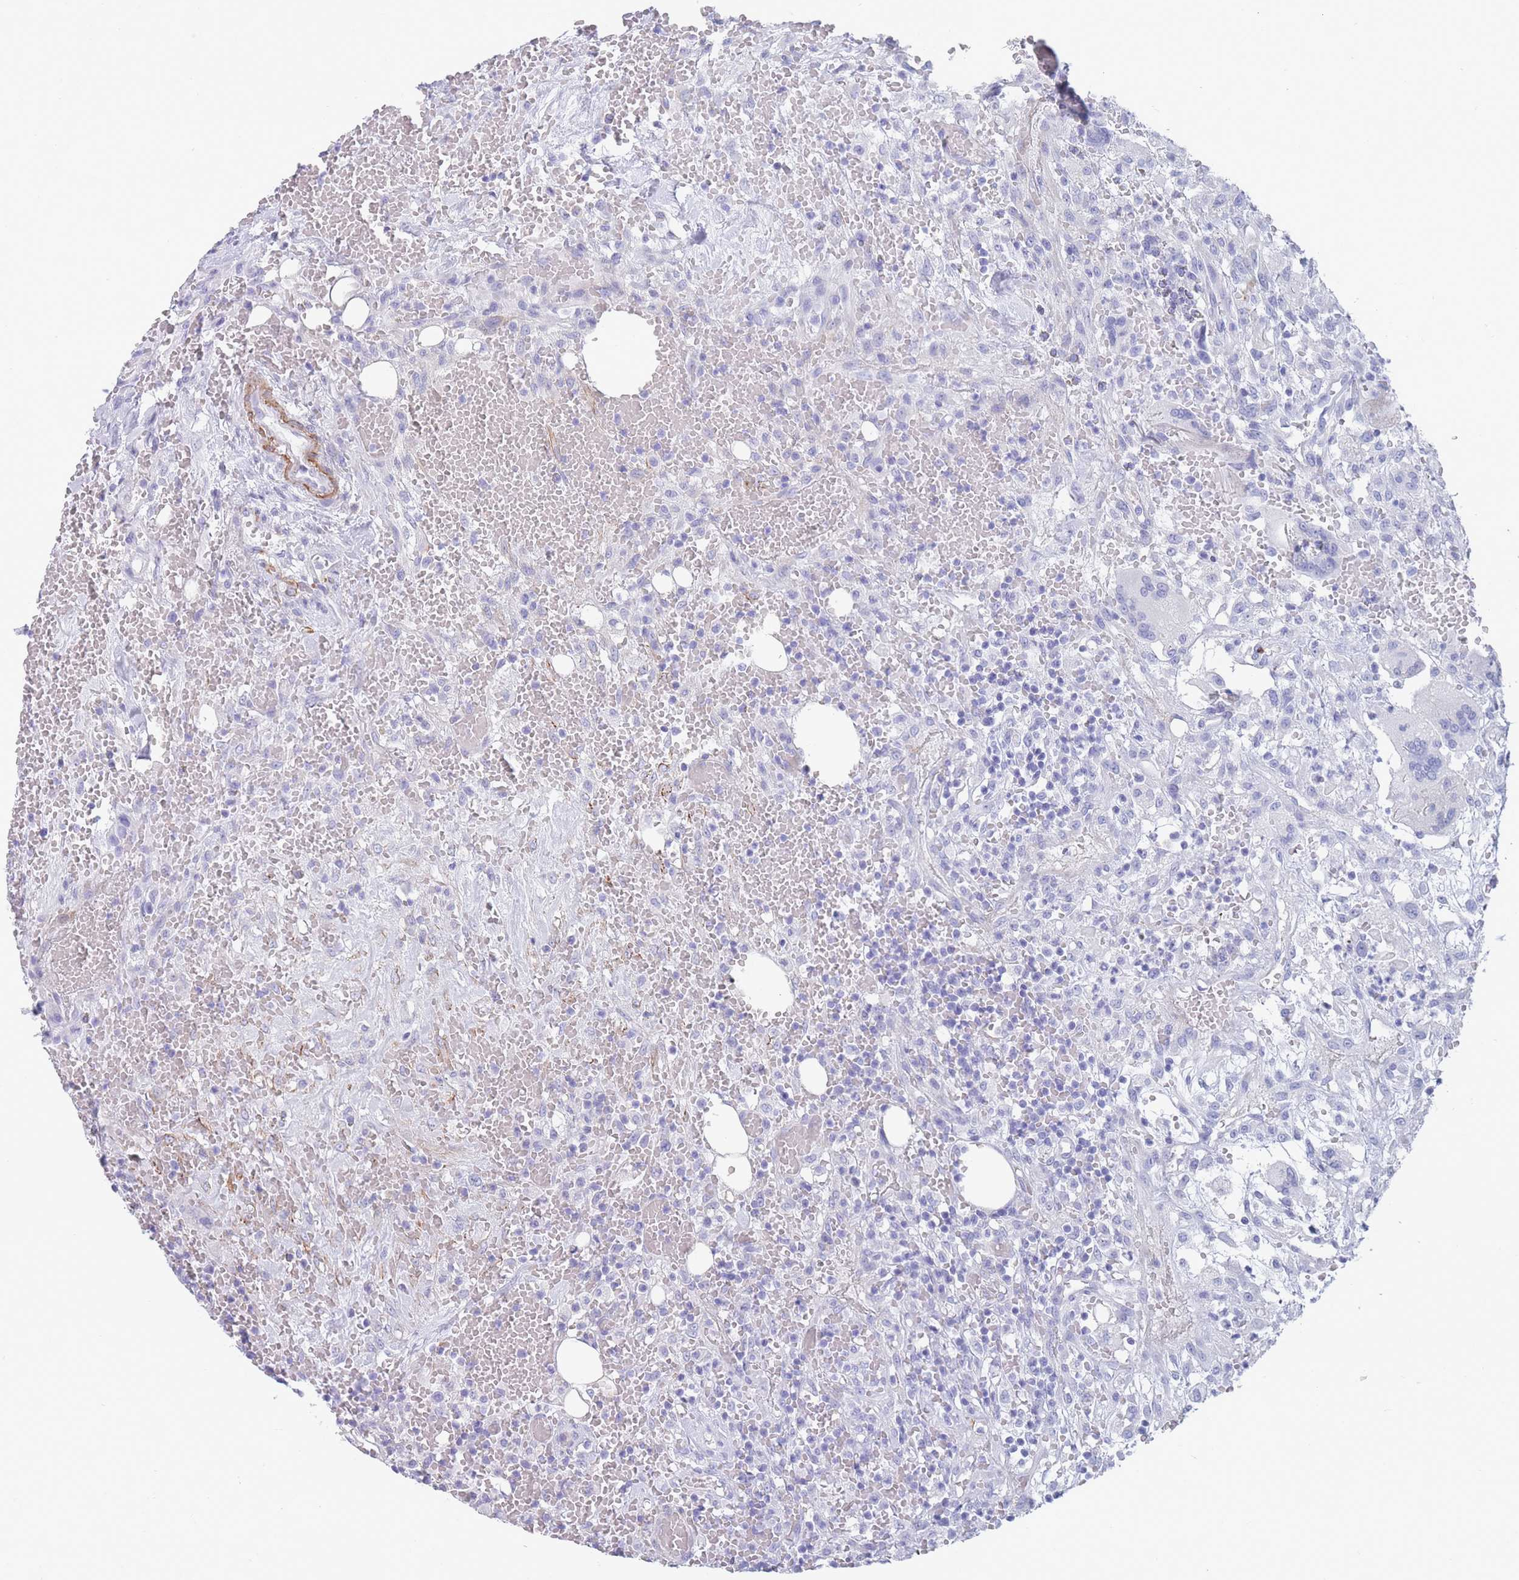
{"staining": {"intensity": "negative", "quantity": "none", "location": "none"}, "tissue": "head and neck cancer", "cell_type": "Tumor cells", "image_type": "cancer", "snomed": [{"axis": "morphology", "description": "Squamous cell carcinoma, NOS"}, {"axis": "topography", "description": "Head-Neck"}], "caption": "This is a image of immunohistochemistry staining of squamous cell carcinoma (head and neck), which shows no staining in tumor cells.", "gene": "FPGS", "patient": {"sex": "male", "age": 81}}